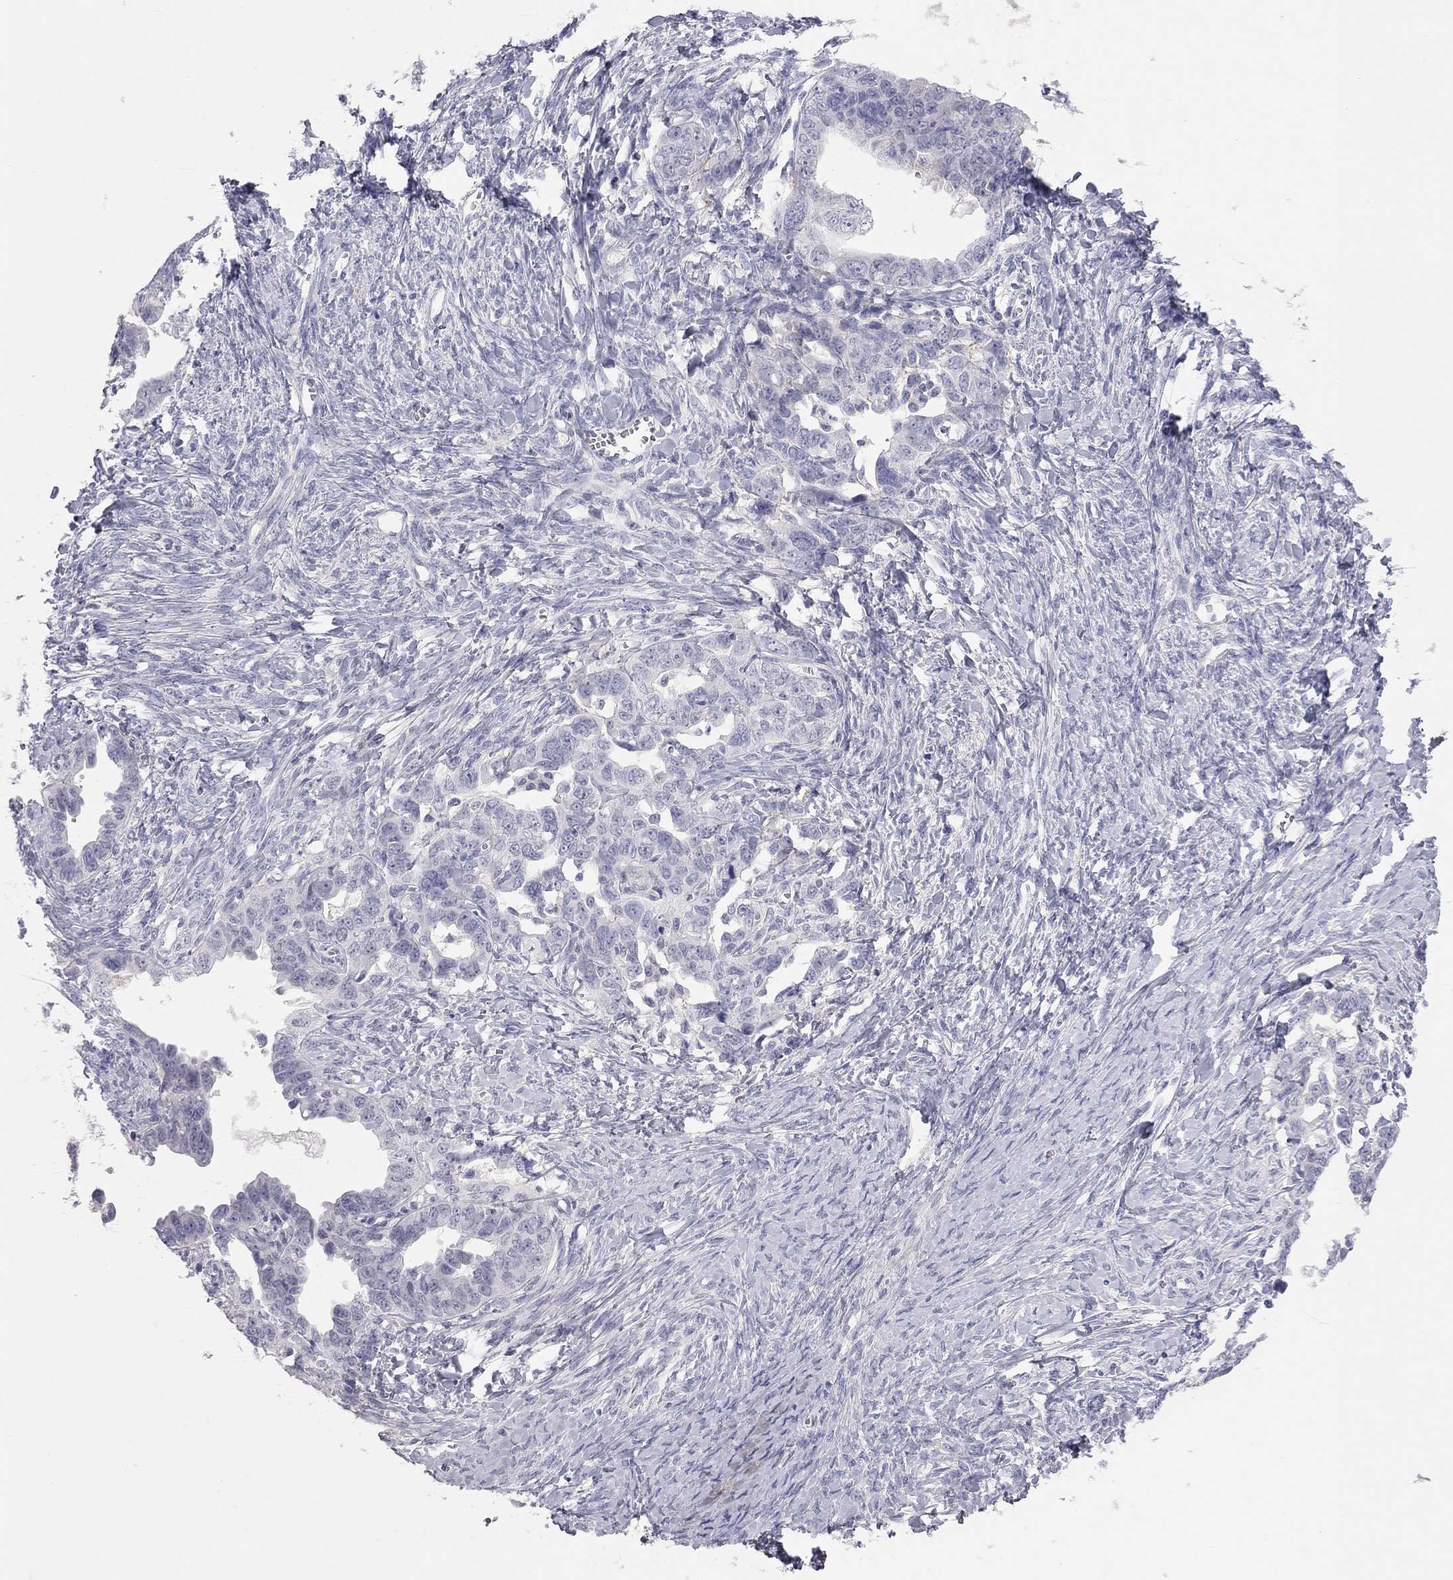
{"staining": {"intensity": "negative", "quantity": "none", "location": "none"}, "tissue": "ovarian cancer", "cell_type": "Tumor cells", "image_type": "cancer", "snomed": [{"axis": "morphology", "description": "Cystadenocarcinoma, serous, NOS"}, {"axis": "topography", "description": "Ovary"}], "caption": "A histopathology image of human ovarian serous cystadenocarcinoma is negative for staining in tumor cells. (DAB (3,3'-diaminobenzidine) IHC visualized using brightfield microscopy, high magnification).", "gene": "ADCYAP1", "patient": {"sex": "female", "age": 69}}